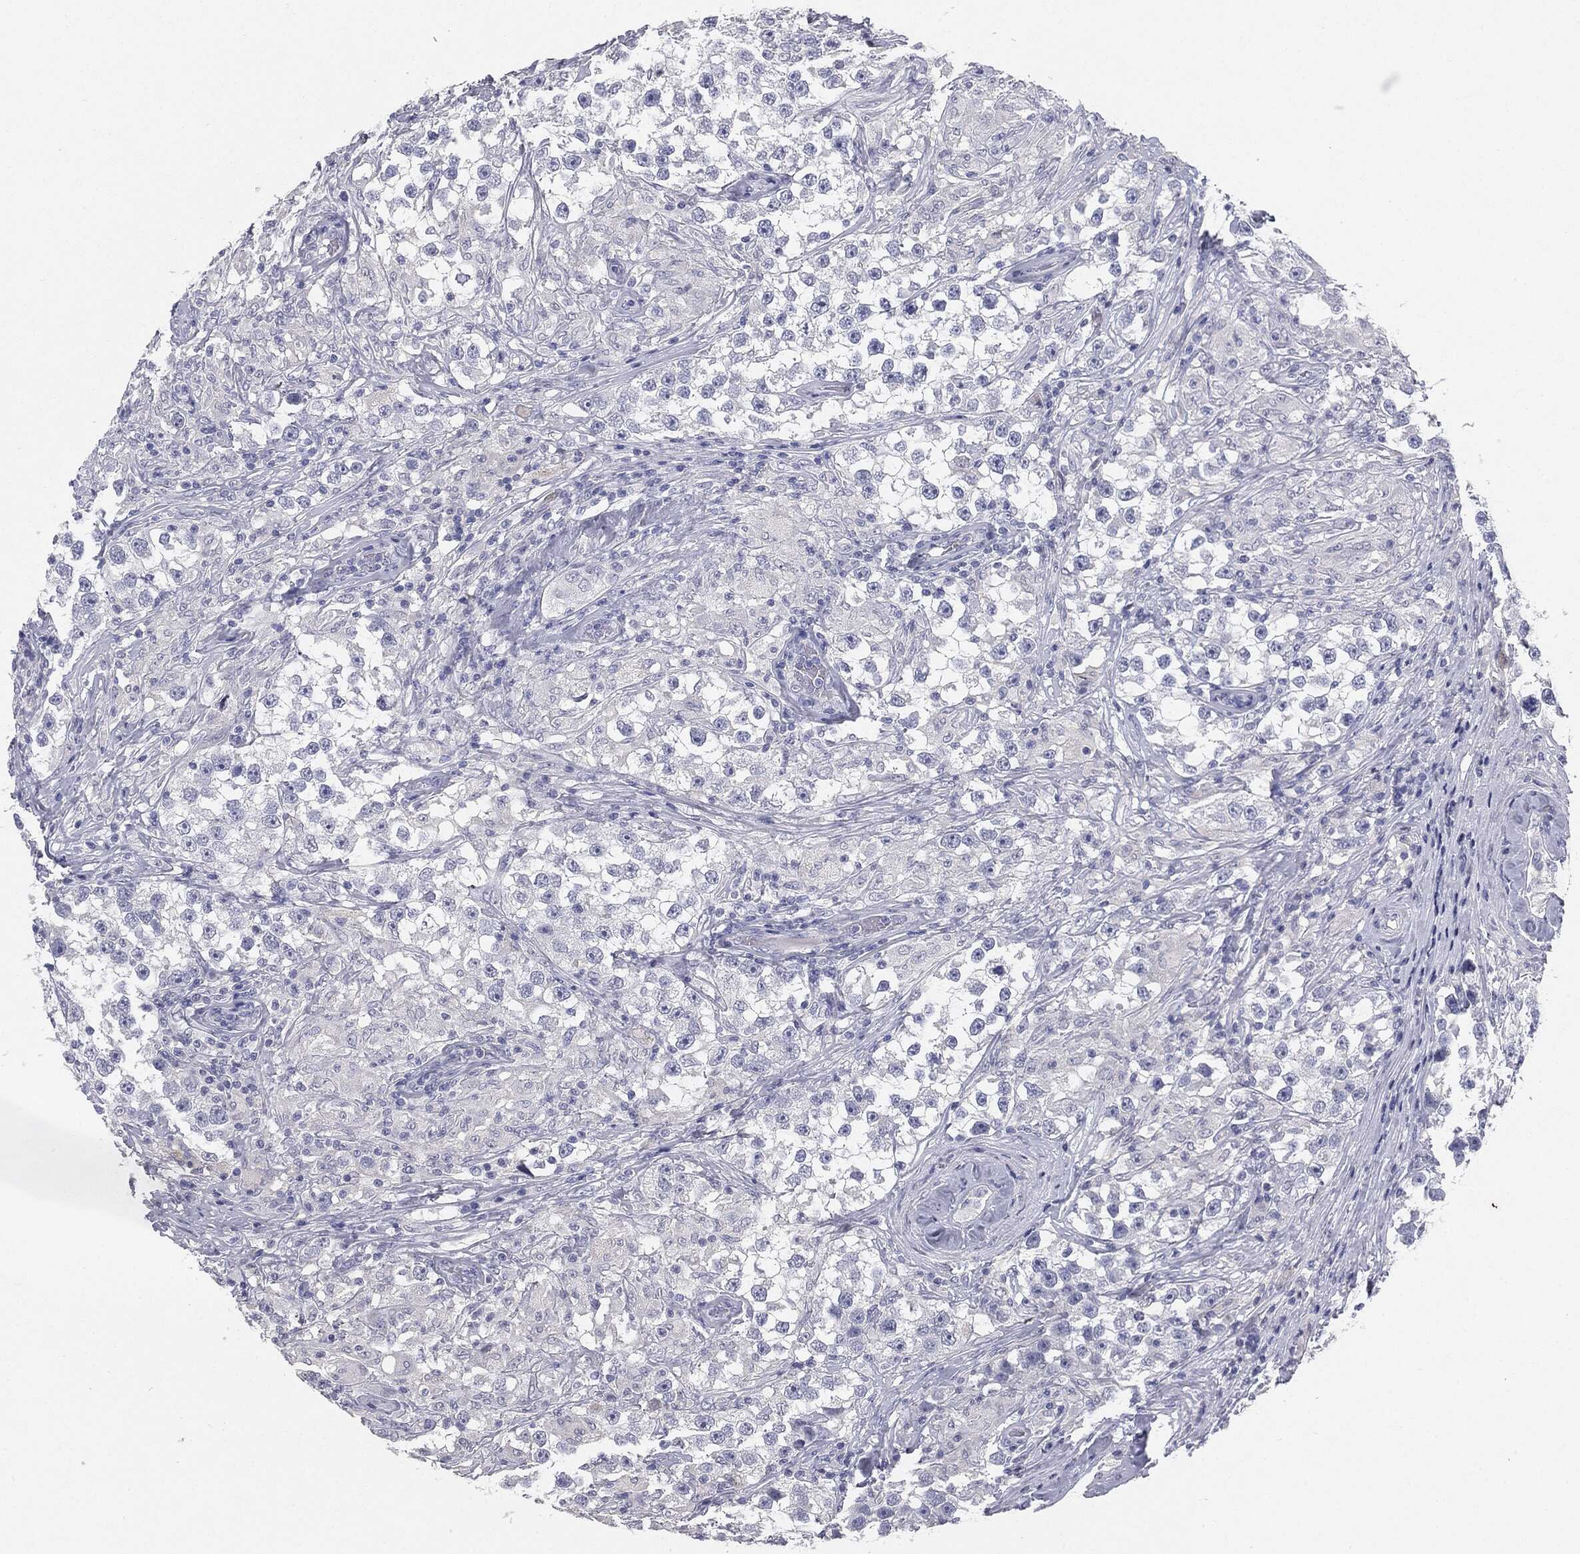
{"staining": {"intensity": "negative", "quantity": "none", "location": "none"}, "tissue": "testis cancer", "cell_type": "Tumor cells", "image_type": "cancer", "snomed": [{"axis": "morphology", "description": "Seminoma, NOS"}, {"axis": "topography", "description": "Testis"}], "caption": "This is an immunohistochemistry (IHC) micrograph of testis cancer (seminoma). There is no positivity in tumor cells.", "gene": "MUC1", "patient": {"sex": "male", "age": 46}}